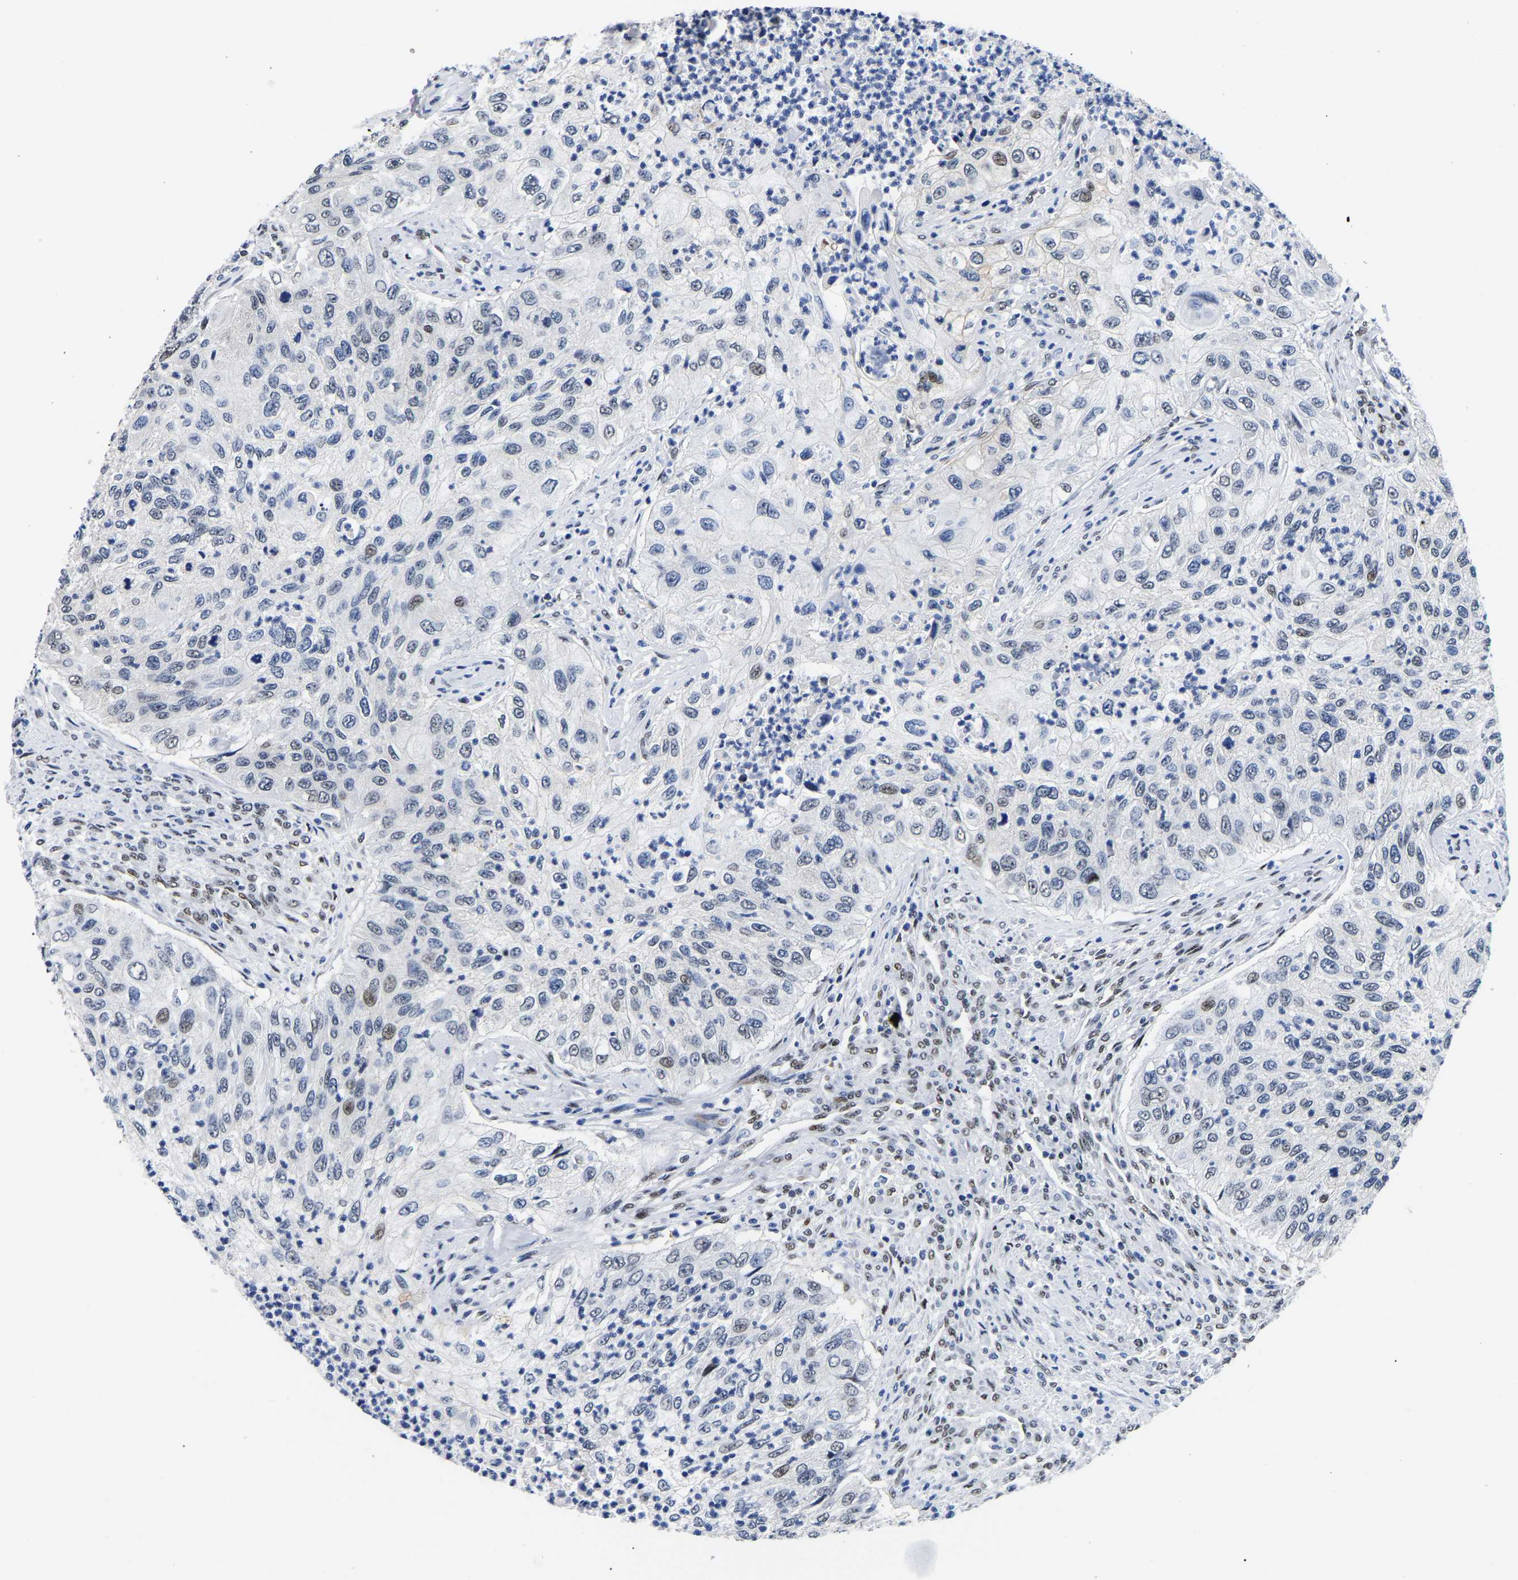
{"staining": {"intensity": "weak", "quantity": "<25%", "location": "nuclear"}, "tissue": "urothelial cancer", "cell_type": "Tumor cells", "image_type": "cancer", "snomed": [{"axis": "morphology", "description": "Urothelial carcinoma, High grade"}, {"axis": "topography", "description": "Urinary bladder"}], "caption": "IHC micrograph of high-grade urothelial carcinoma stained for a protein (brown), which reveals no expression in tumor cells. The staining is performed using DAB brown chromogen with nuclei counter-stained in using hematoxylin.", "gene": "PTRHD1", "patient": {"sex": "female", "age": 60}}